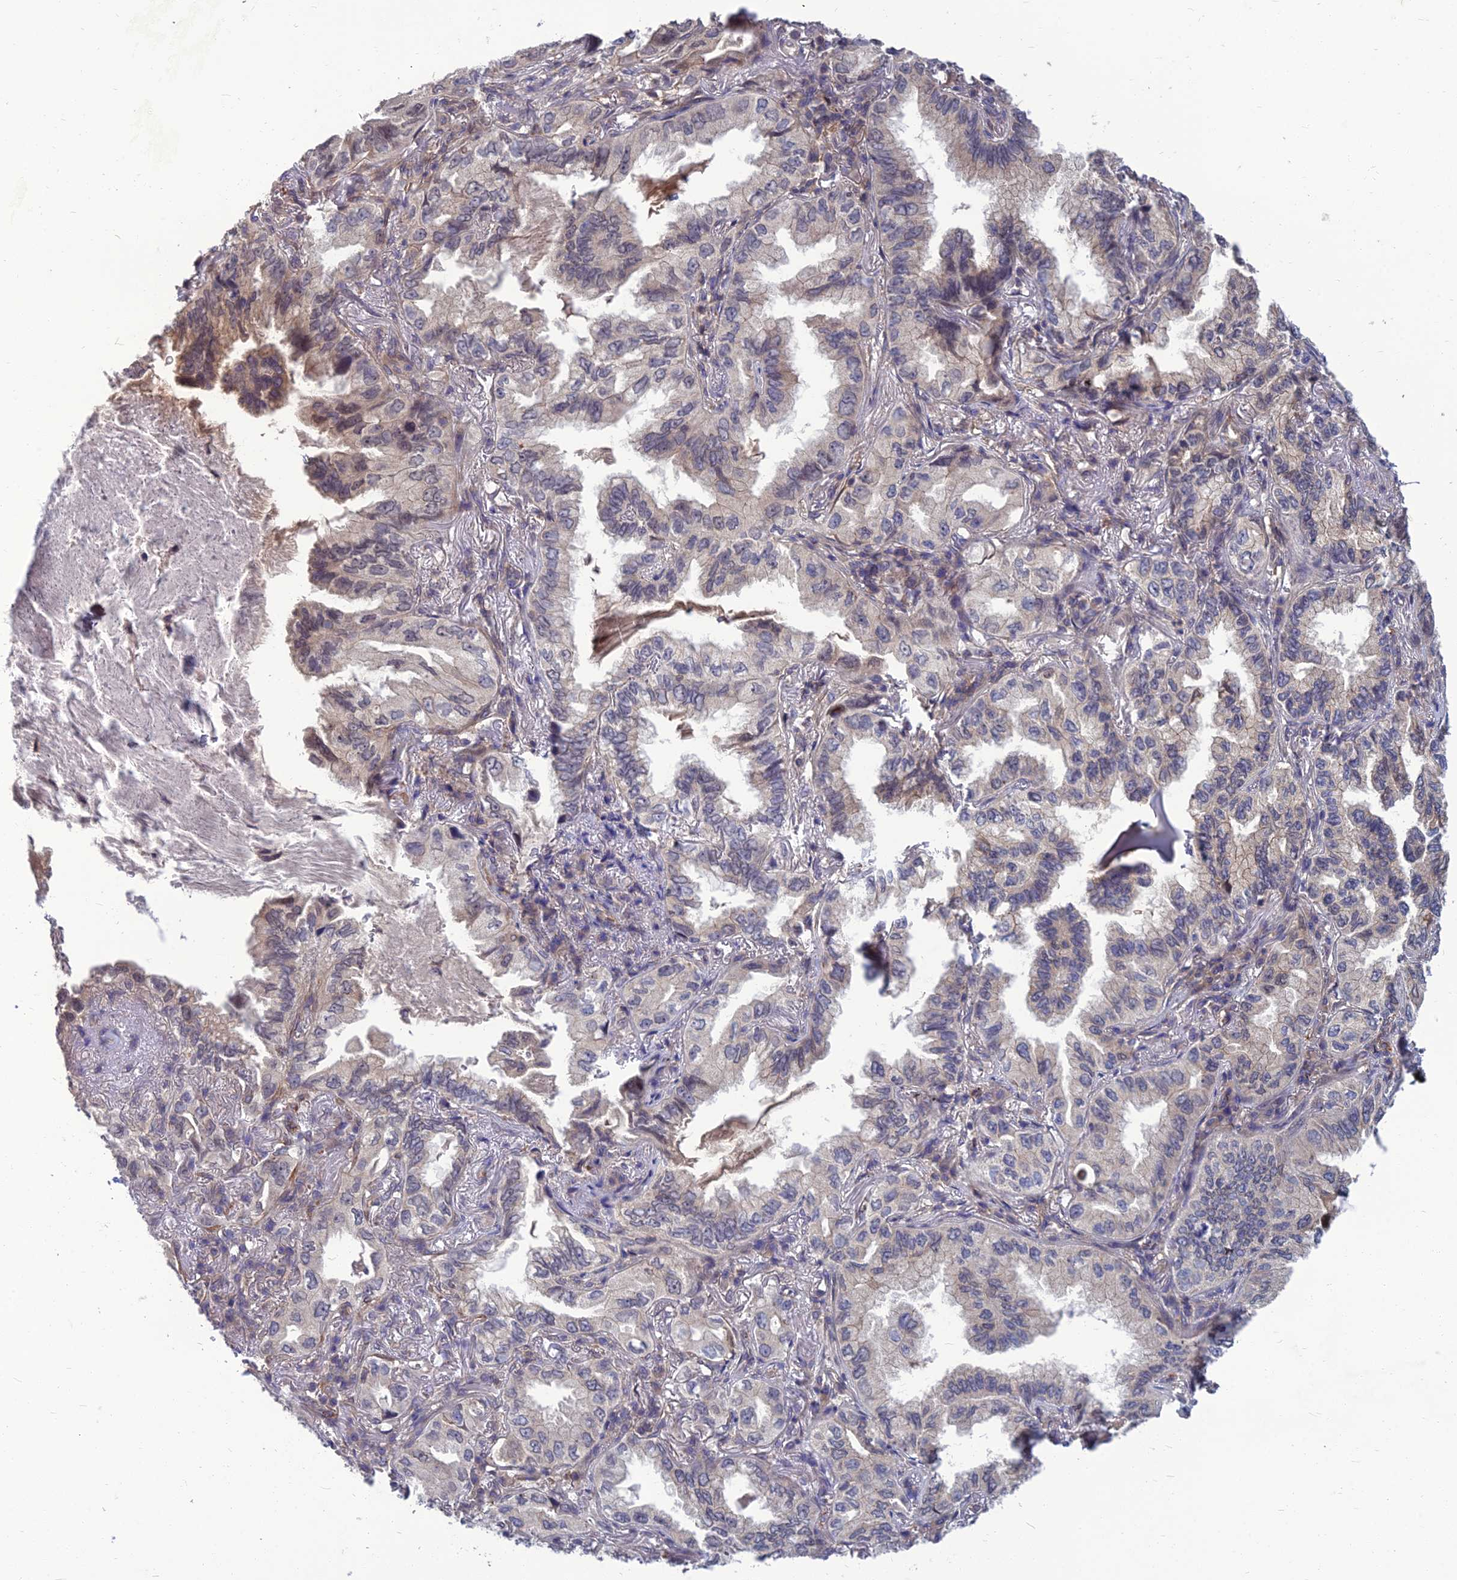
{"staining": {"intensity": "negative", "quantity": "none", "location": "none"}, "tissue": "lung cancer", "cell_type": "Tumor cells", "image_type": "cancer", "snomed": [{"axis": "morphology", "description": "Adenocarcinoma, NOS"}, {"axis": "topography", "description": "Lung"}], "caption": "Lung adenocarcinoma stained for a protein using IHC reveals no expression tumor cells.", "gene": "OPA3", "patient": {"sex": "female", "age": 69}}